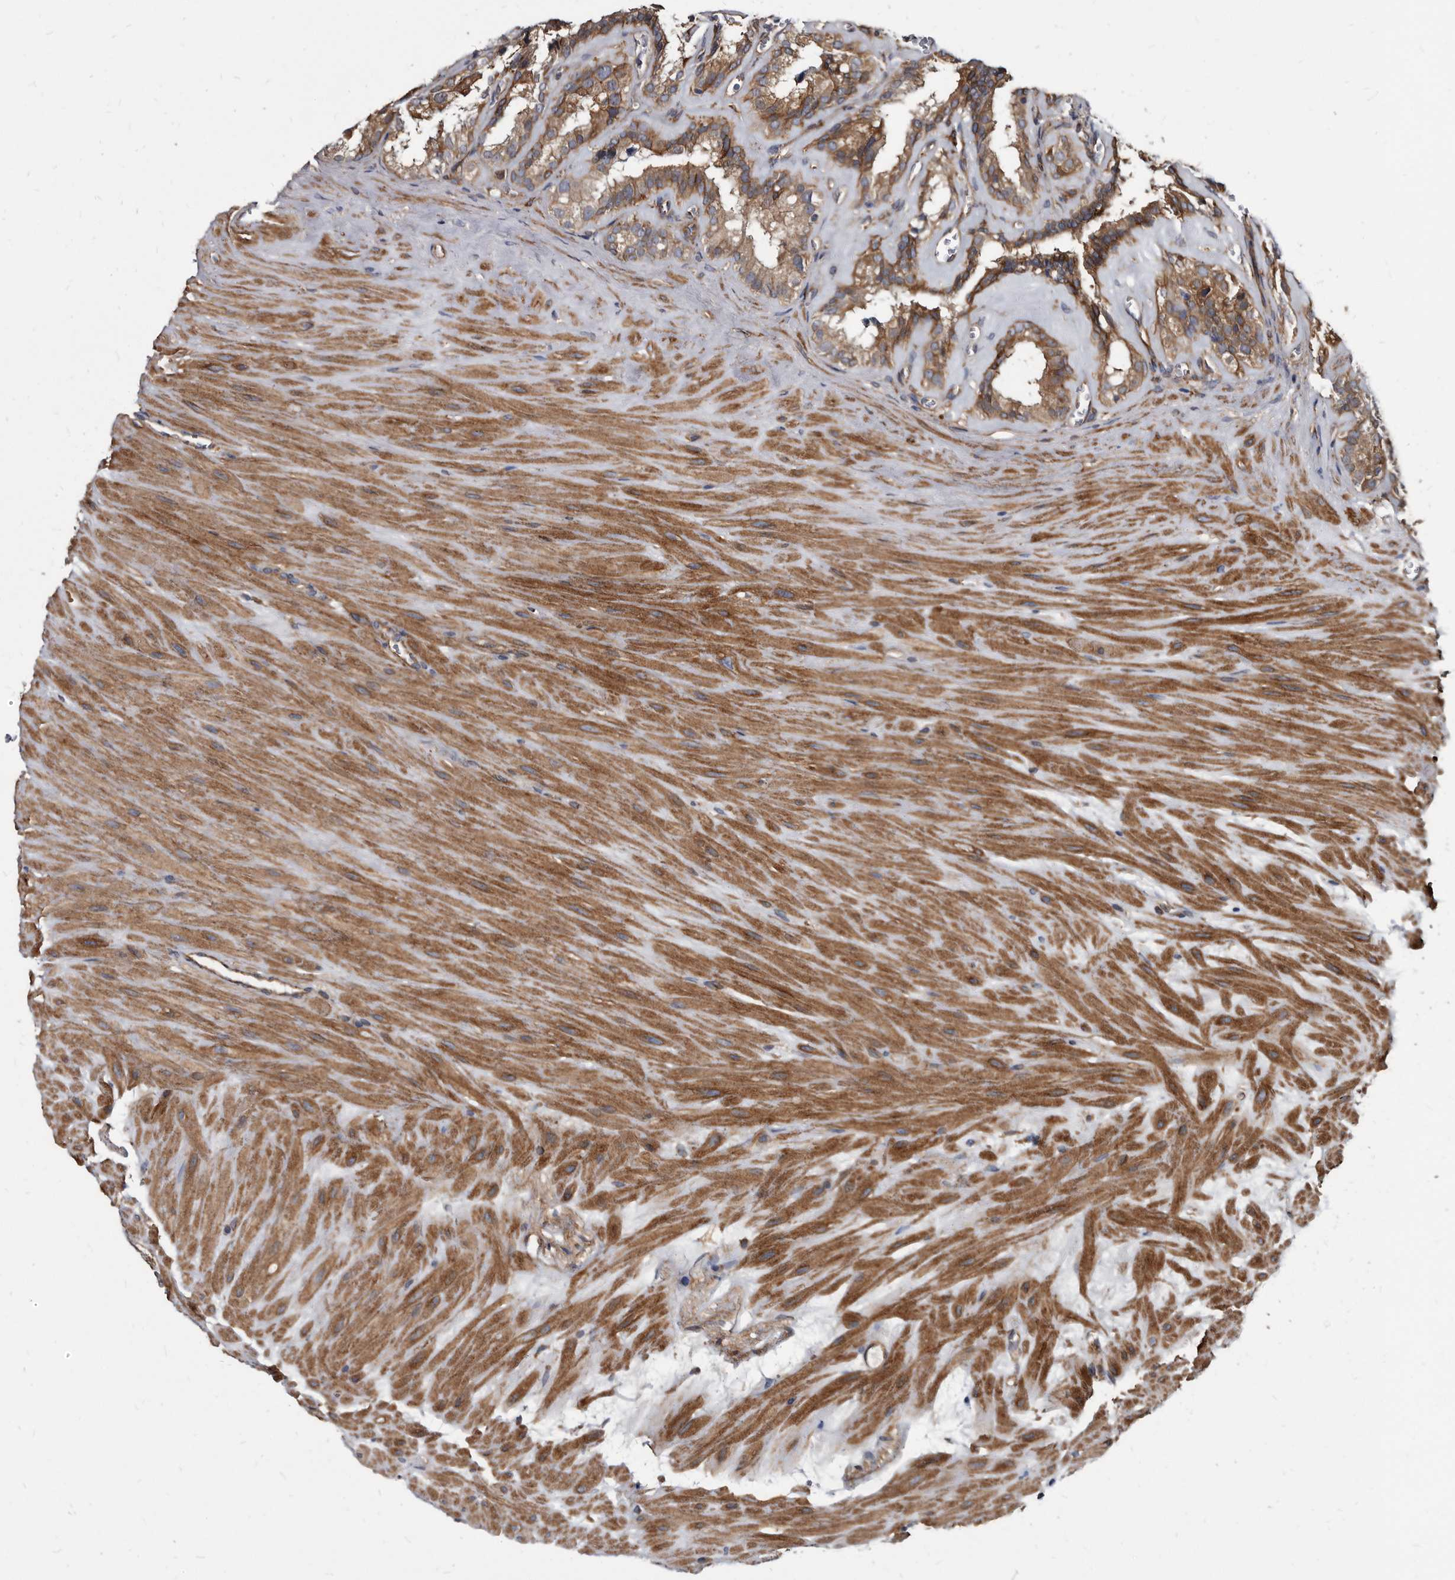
{"staining": {"intensity": "moderate", "quantity": "25%-75%", "location": "cytoplasmic/membranous"}, "tissue": "seminal vesicle", "cell_type": "Glandular cells", "image_type": "normal", "snomed": [{"axis": "morphology", "description": "Normal tissue, NOS"}, {"axis": "topography", "description": "Prostate"}, {"axis": "topography", "description": "Seminal veicle"}], "caption": "Brown immunohistochemical staining in benign human seminal vesicle exhibits moderate cytoplasmic/membranous positivity in approximately 25%-75% of glandular cells.", "gene": "KCTD20", "patient": {"sex": "male", "age": 59}}